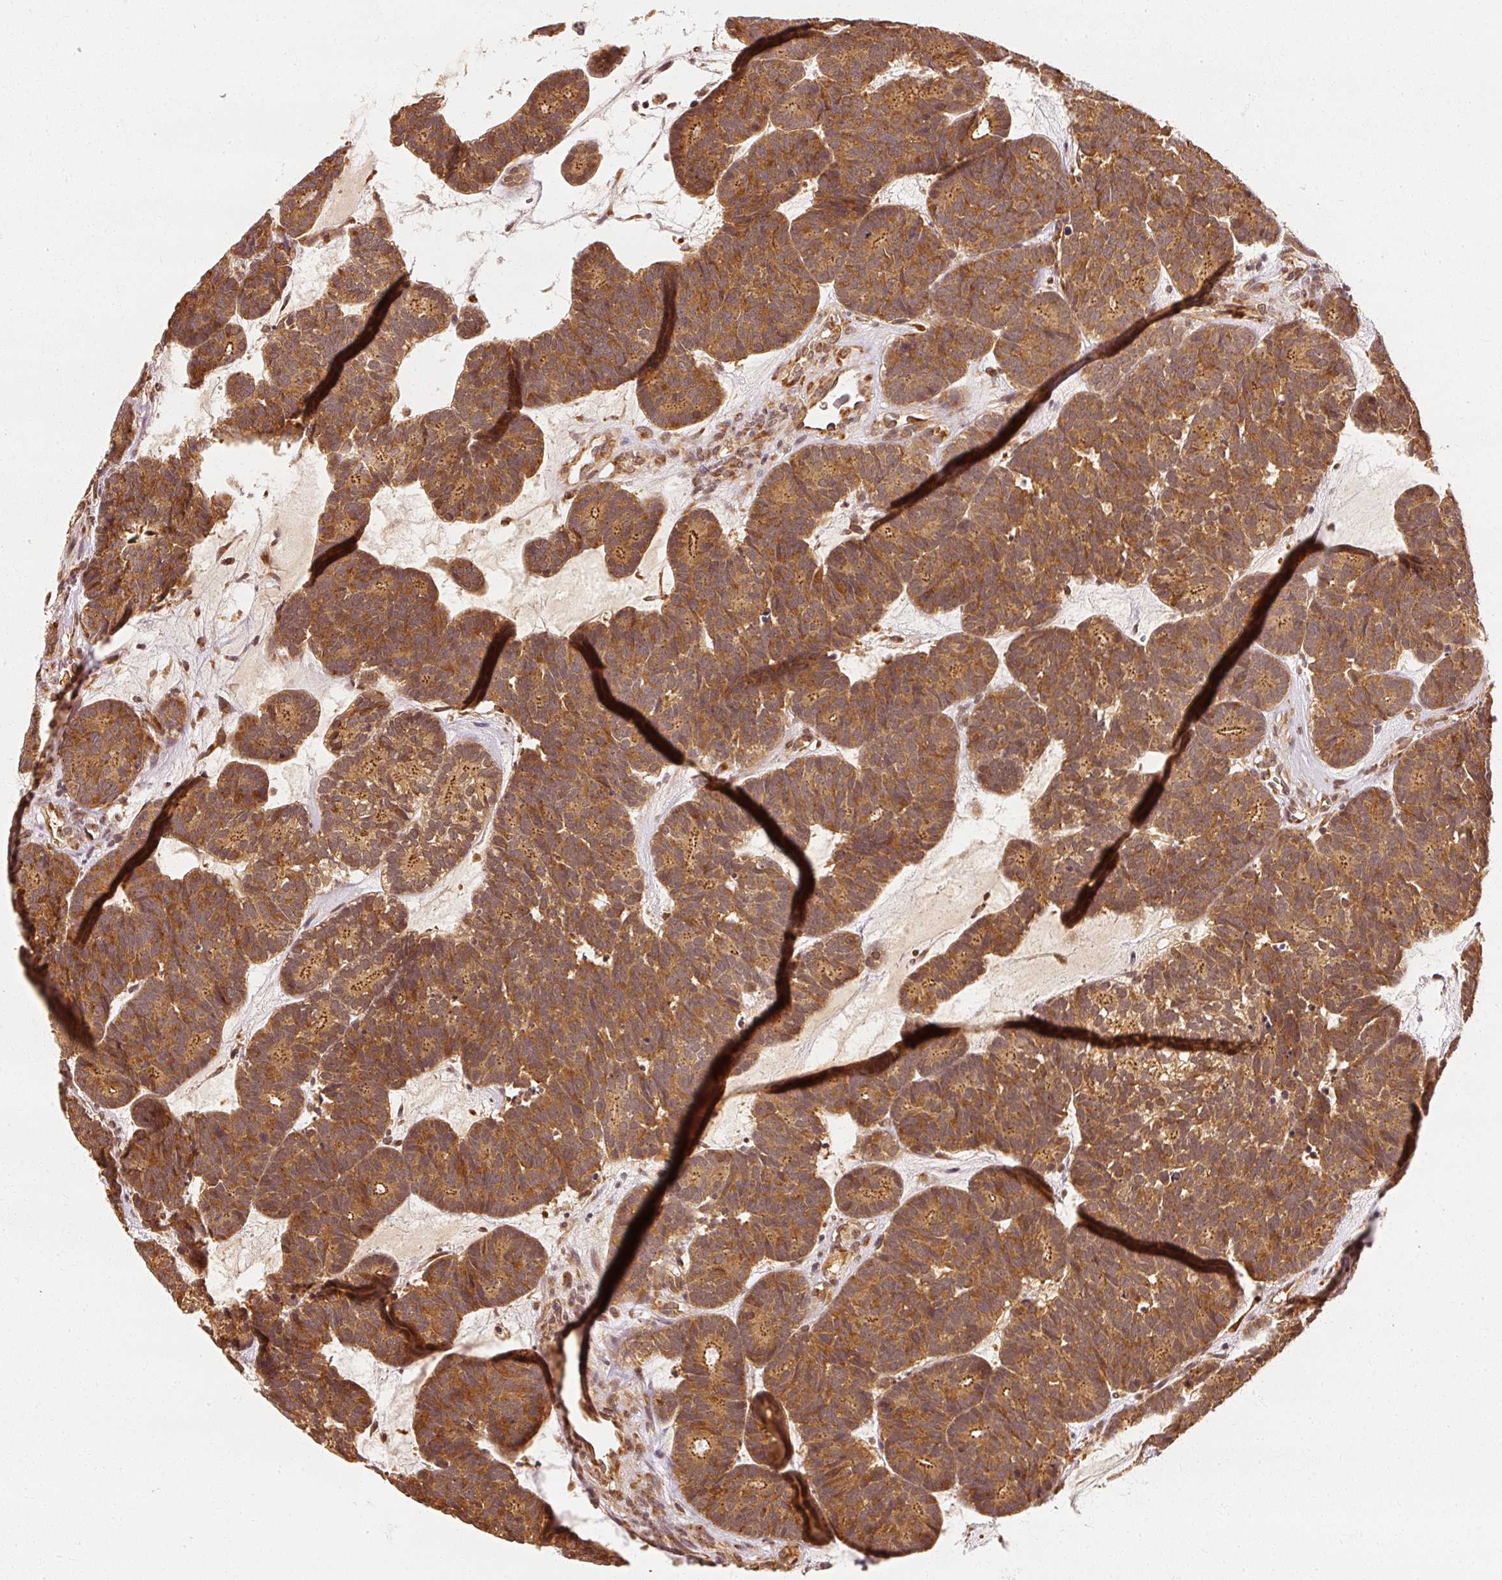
{"staining": {"intensity": "strong", "quantity": ">75%", "location": "cytoplasmic/membranous"}, "tissue": "head and neck cancer", "cell_type": "Tumor cells", "image_type": "cancer", "snomed": [{"axis": "morphology", "description": "Adenocarcinoma, NOS"}, {"axis": "topography", "description": "Head-Neck"}], "caption": "Protein positivity by IHC displays strong cytoplasmic/membranous positivity in approximately >75% of tumor cells in head and neck adenocarcinoma. The staining was performed using DAB (3,3'-diaminobenzidine), with brown indicating positive protein expression. Nuclei are stained blue with hematoxylin.", "gene": "EEF1A2", "patient": {"sex": "female", "age": 81}}